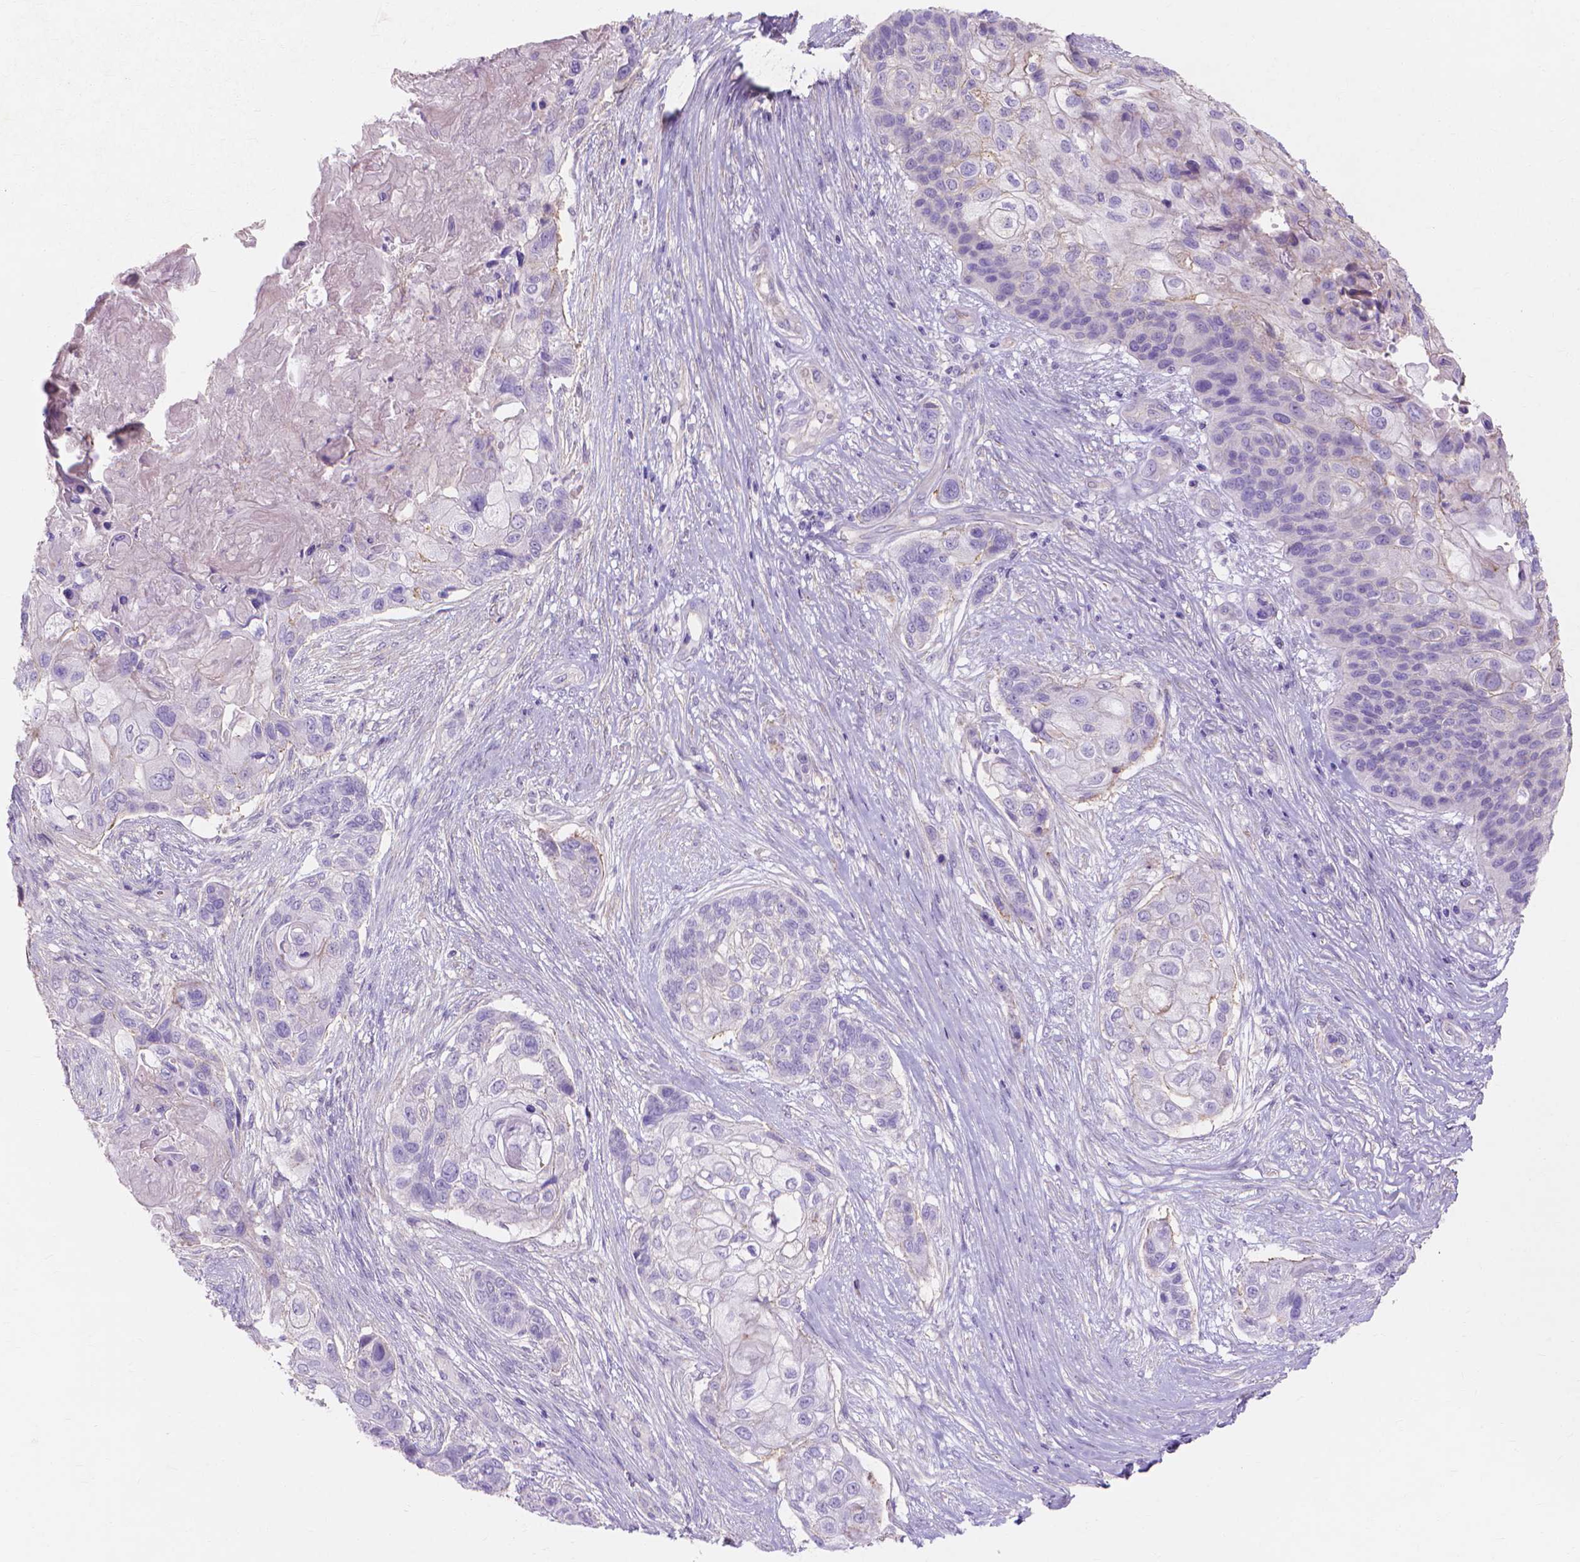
{"staining": {"intensity": "negative", "quantity": "none", "location": "none"}, "tissue": "lung cancer", "cell_type": "Tumor cells", "image_type": "cancer", "snomed": [{"axis": "morphology", "description": "Squamous cell carcinoma, NOS"}, {"axis": "topography", "description": "Lung"}], "caption": "Human lung cancer (squamous cell carcinoma) stained for a protein using immunohistochemistry reveals no positivity in tumor cells.", "gene": "MBLAC1", "patient": {"sex": "male", "age": 69}}